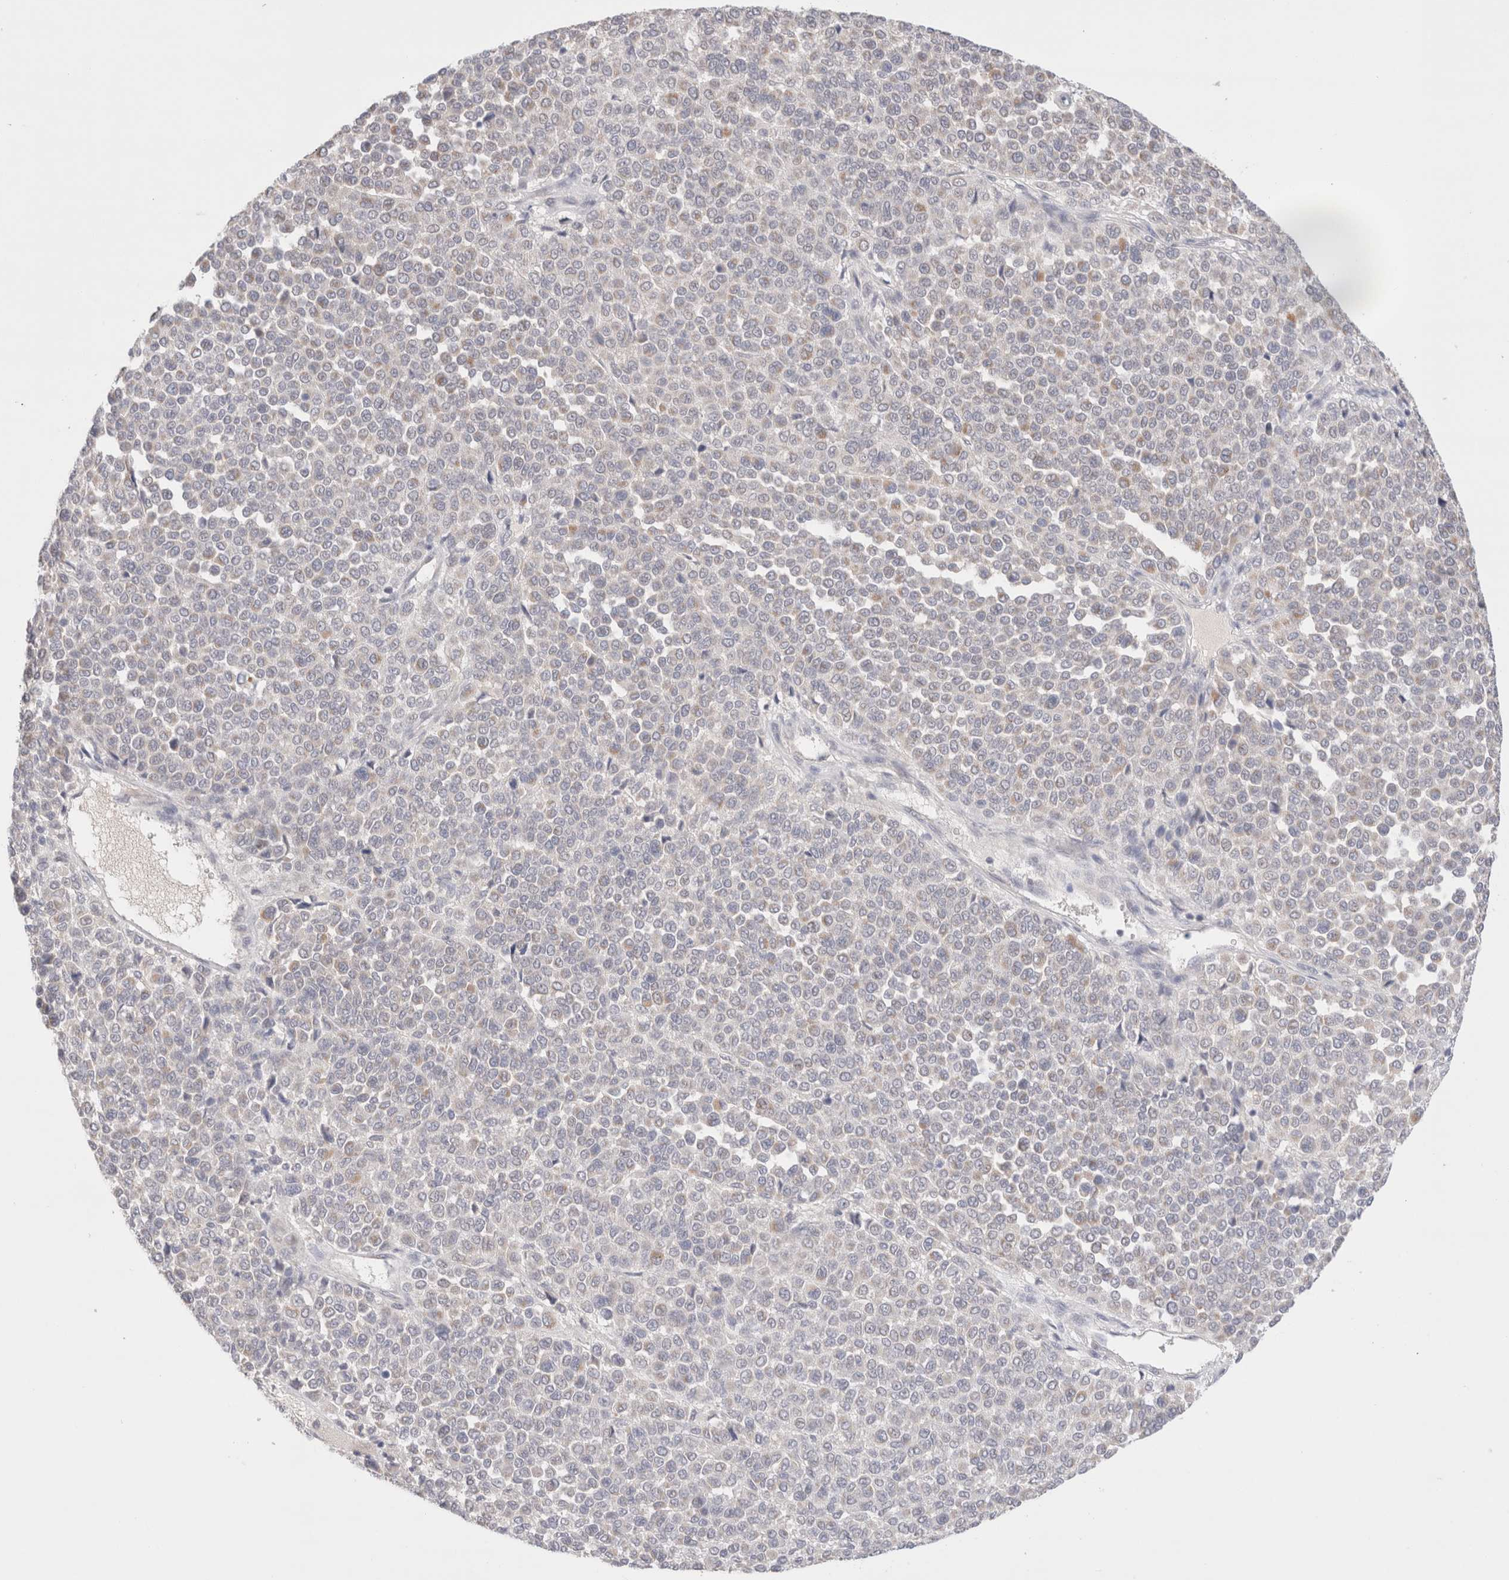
{"staining": {"intensity": "weak", "quantity": "<25%", "location": "cytoplasmic/membranous"}, "tissue": "melanoma", "cell_type": "Tumor cells", "image_type": "cancer", "snomed": [{"axis": "morphology", "description": "Malignant melanoma, Metastatic site"}, {"axis": "topography", "description": "Pancreas"}], "caption": "This is a image of immunohistochemistry staining of malignant melanoma (metastatic site), which shows no expression in tumor cells.", "gene": "SPATA20", "patient": {"sex": "female", "age": 30}}